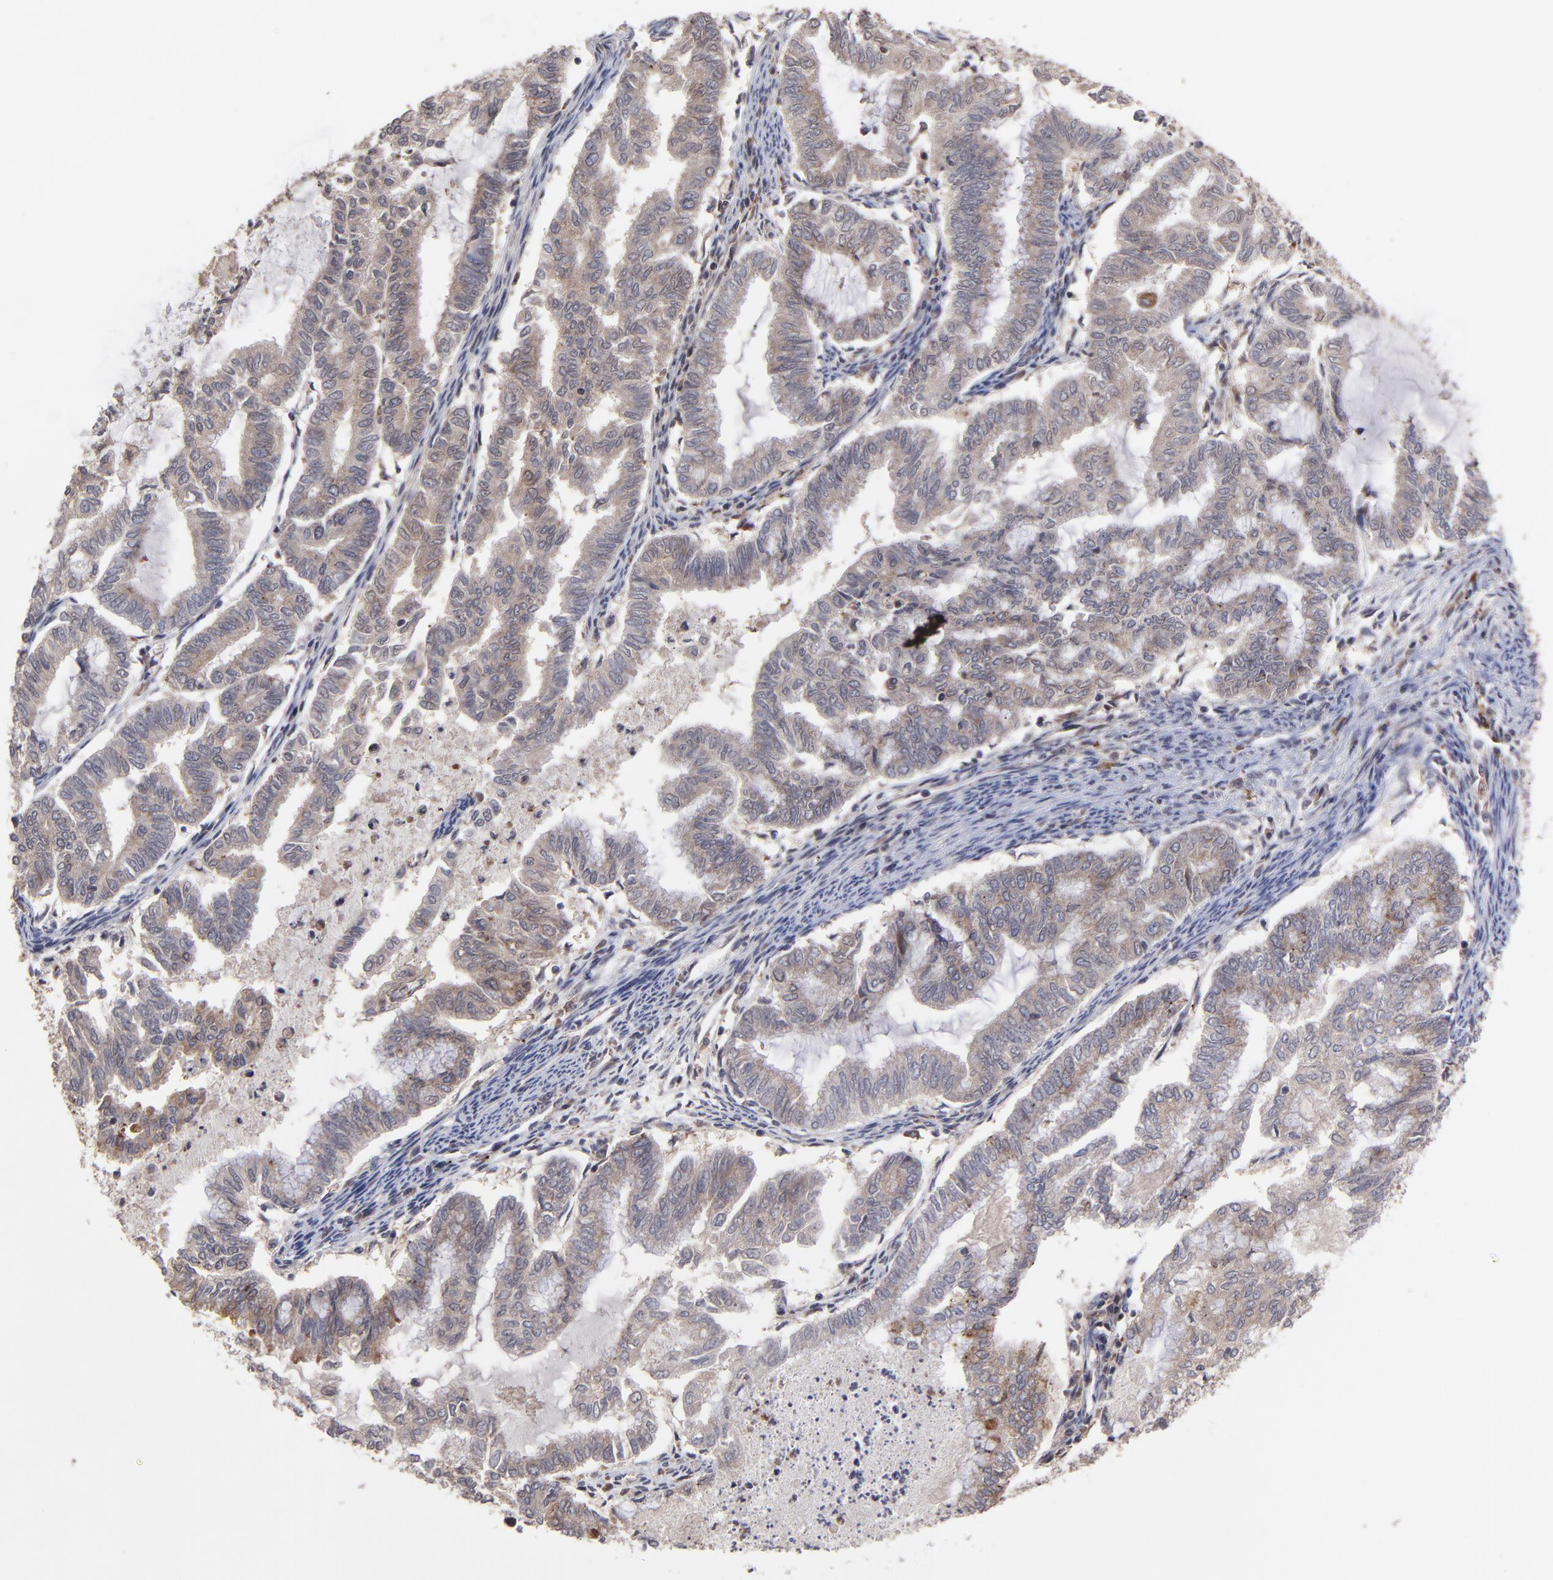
{"staining": {"intensity": "moderate", "quantity": "25%-75%", "location": "nuclear"}, "tissue": "endometrial cancer", "cell_type": "Tumor cells", "image_type": "cancer", "snomed": [{"axis": "morphology", "description": "Adenocarcinoma, NOS"}, {"axis": "topography", "description": "Endometrium"}], "caption": "The histopathology image shows immunohistochemical staining of adenocarcinoma (endometrial). There is moderate nuclear positivity is identified in approximately 25%-75% of tumor cells.", "gene": "UBE2L6", "patient": {"sex": "female", "age": 79}}